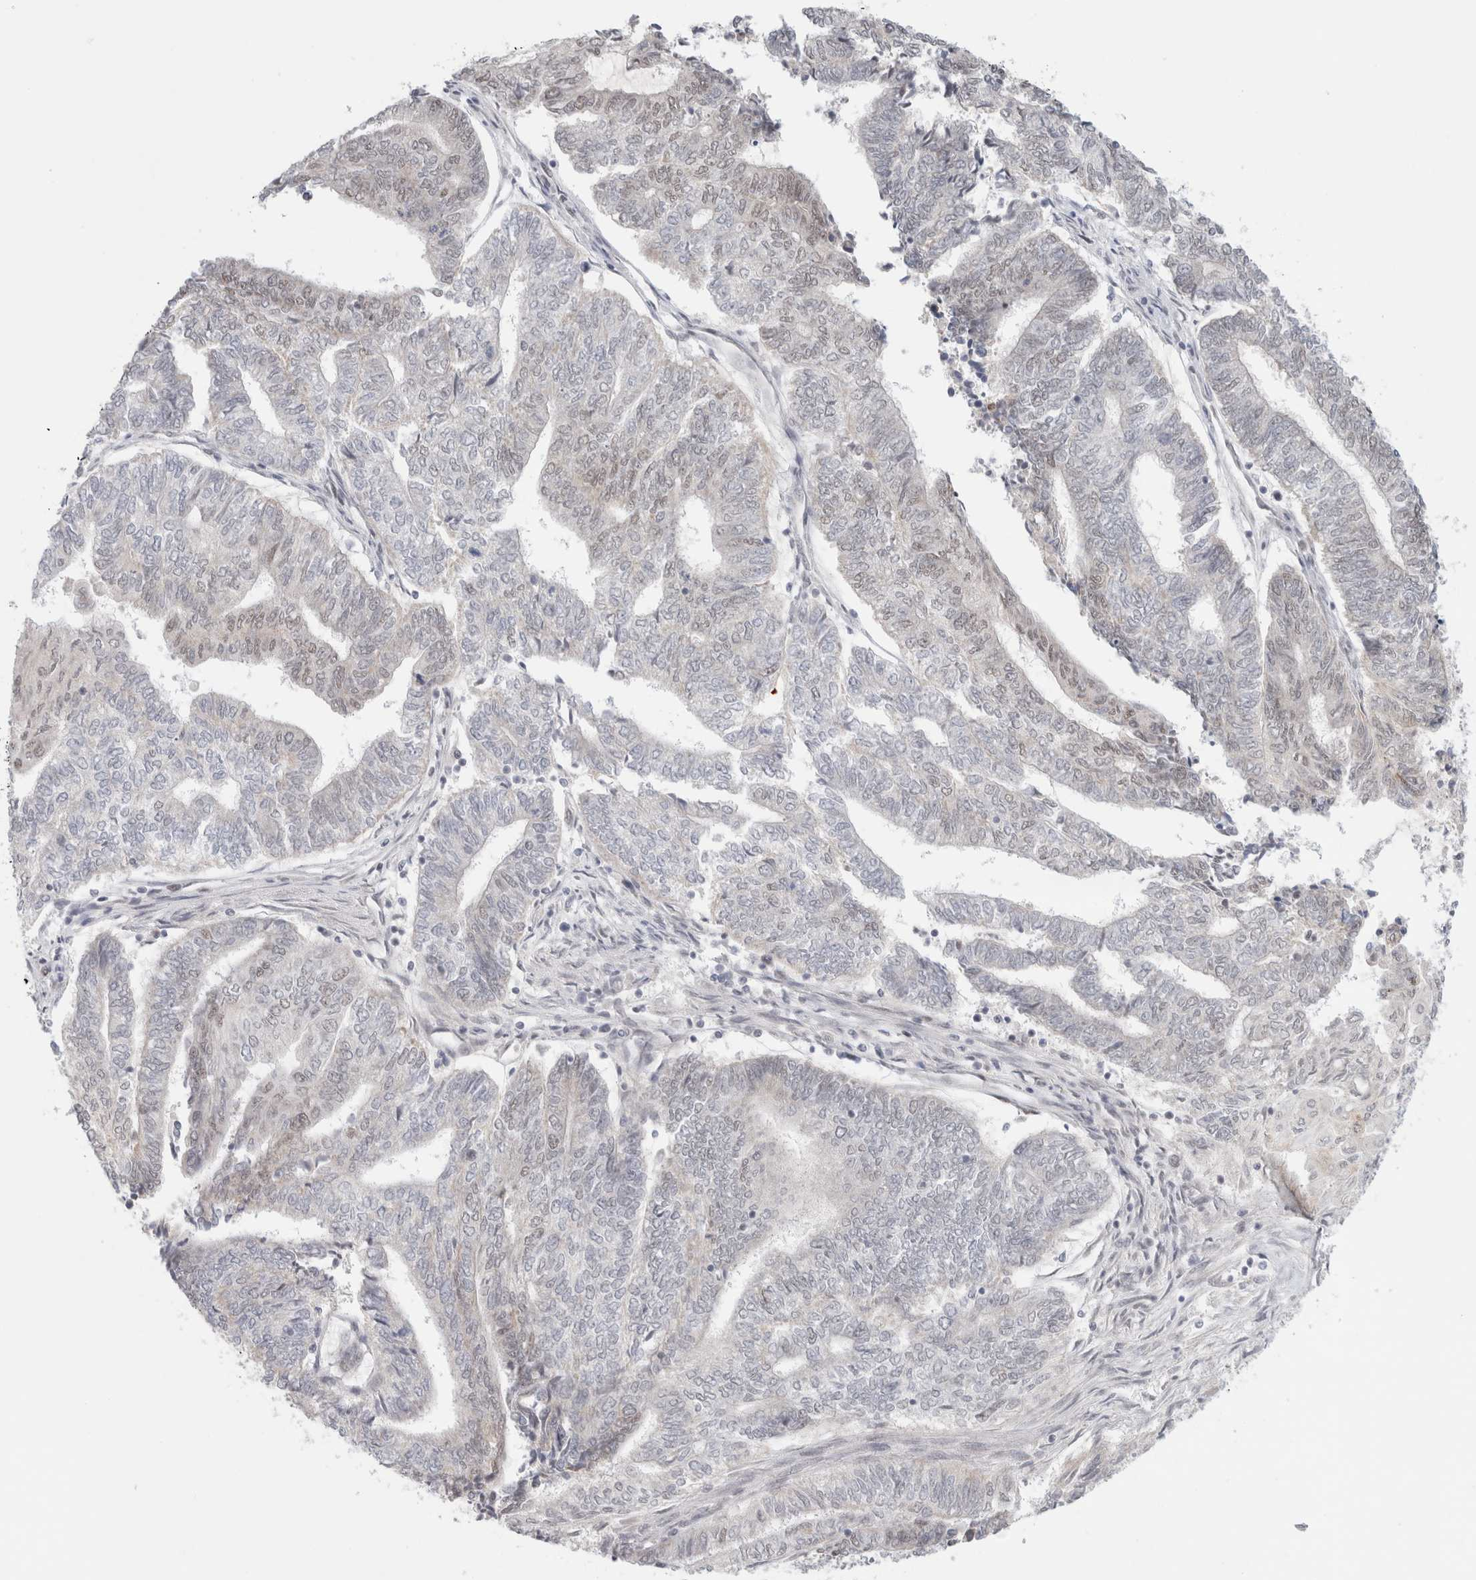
{"staining": {"intensity": "weak", "quantity": "25%-75%", "location": "nuclear"}, "tissue": "endometrial cancer", "cell_type": "Tumor cells", "image_type": "cancer", "snomed": [{"axis": "morphology", "description": "Adenocarcinoma, NOS"}, {"axis": "topography", "description": "Uterus"}, {"axis": "topography", "description": "Endometrium"}], "caption": "Immunohistochemical staining of adenocarcinoma (endometrial) reveals weak nuclear protein expression in about 25%-75% of tumor cells.", "gene": "TRMT12", "patient": {"sex": "female", "age": 70}}